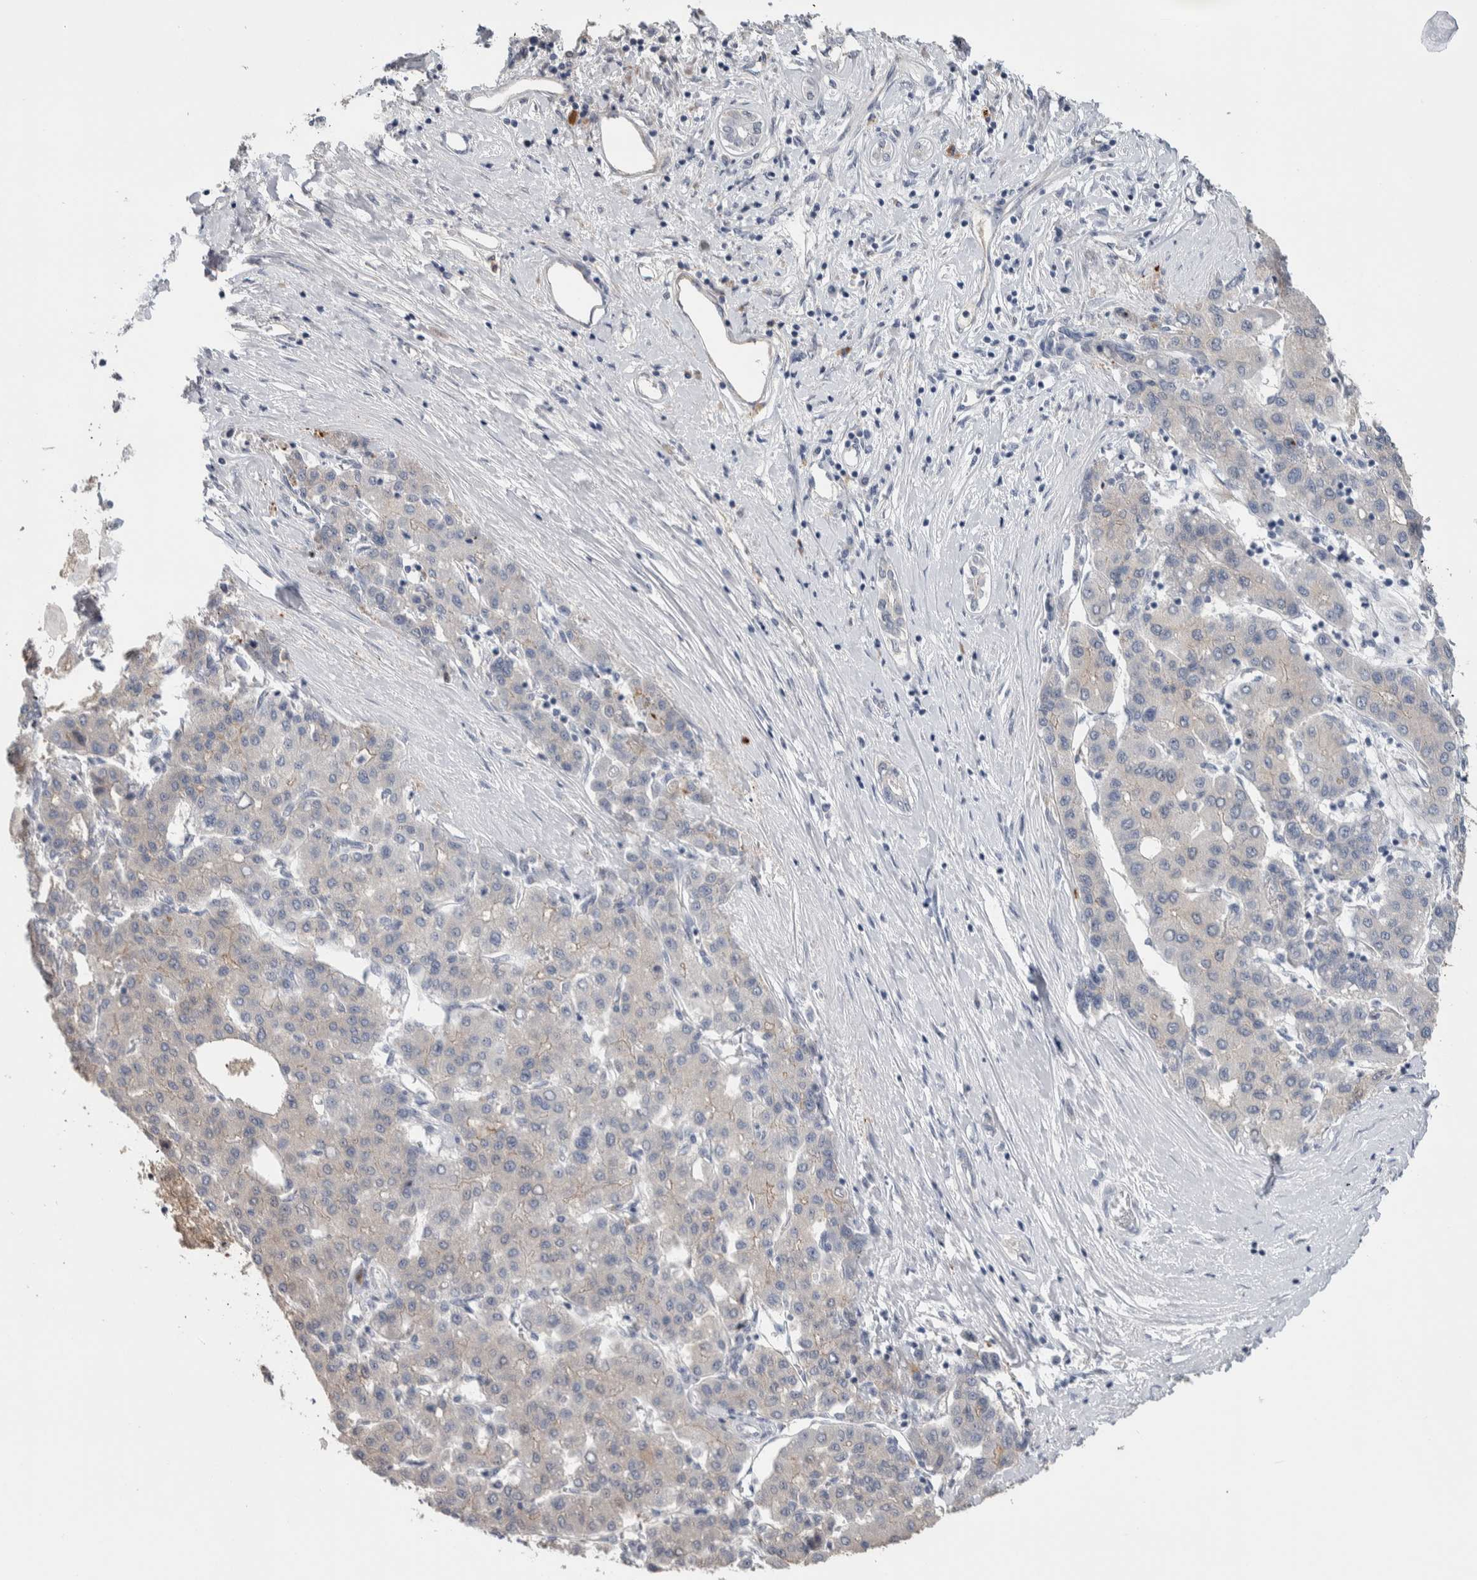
{"staining": {"intensity": "negative", "quantity": "none", "location": "none"}, "tissue": "liver cancer", "cell_type": "Tumor cells", "image_type": "cancer", "snomed": [{"axis": "morphology", "description": "Carcinoma, Hepatocellular, NOS"}, {"axis": "topography", "description": "Liver"}], "caption": "There is no significant positivity in tumor cells of hepatocellular carcinoma (liver). The staining was performed using DAB to visualize the protein expression in brown, while the nuclei were stained in blue with hematoxylin (Magnification: 20x).", "gene": "TMEM102", "patient": {"sex": "male", "age": 65}}